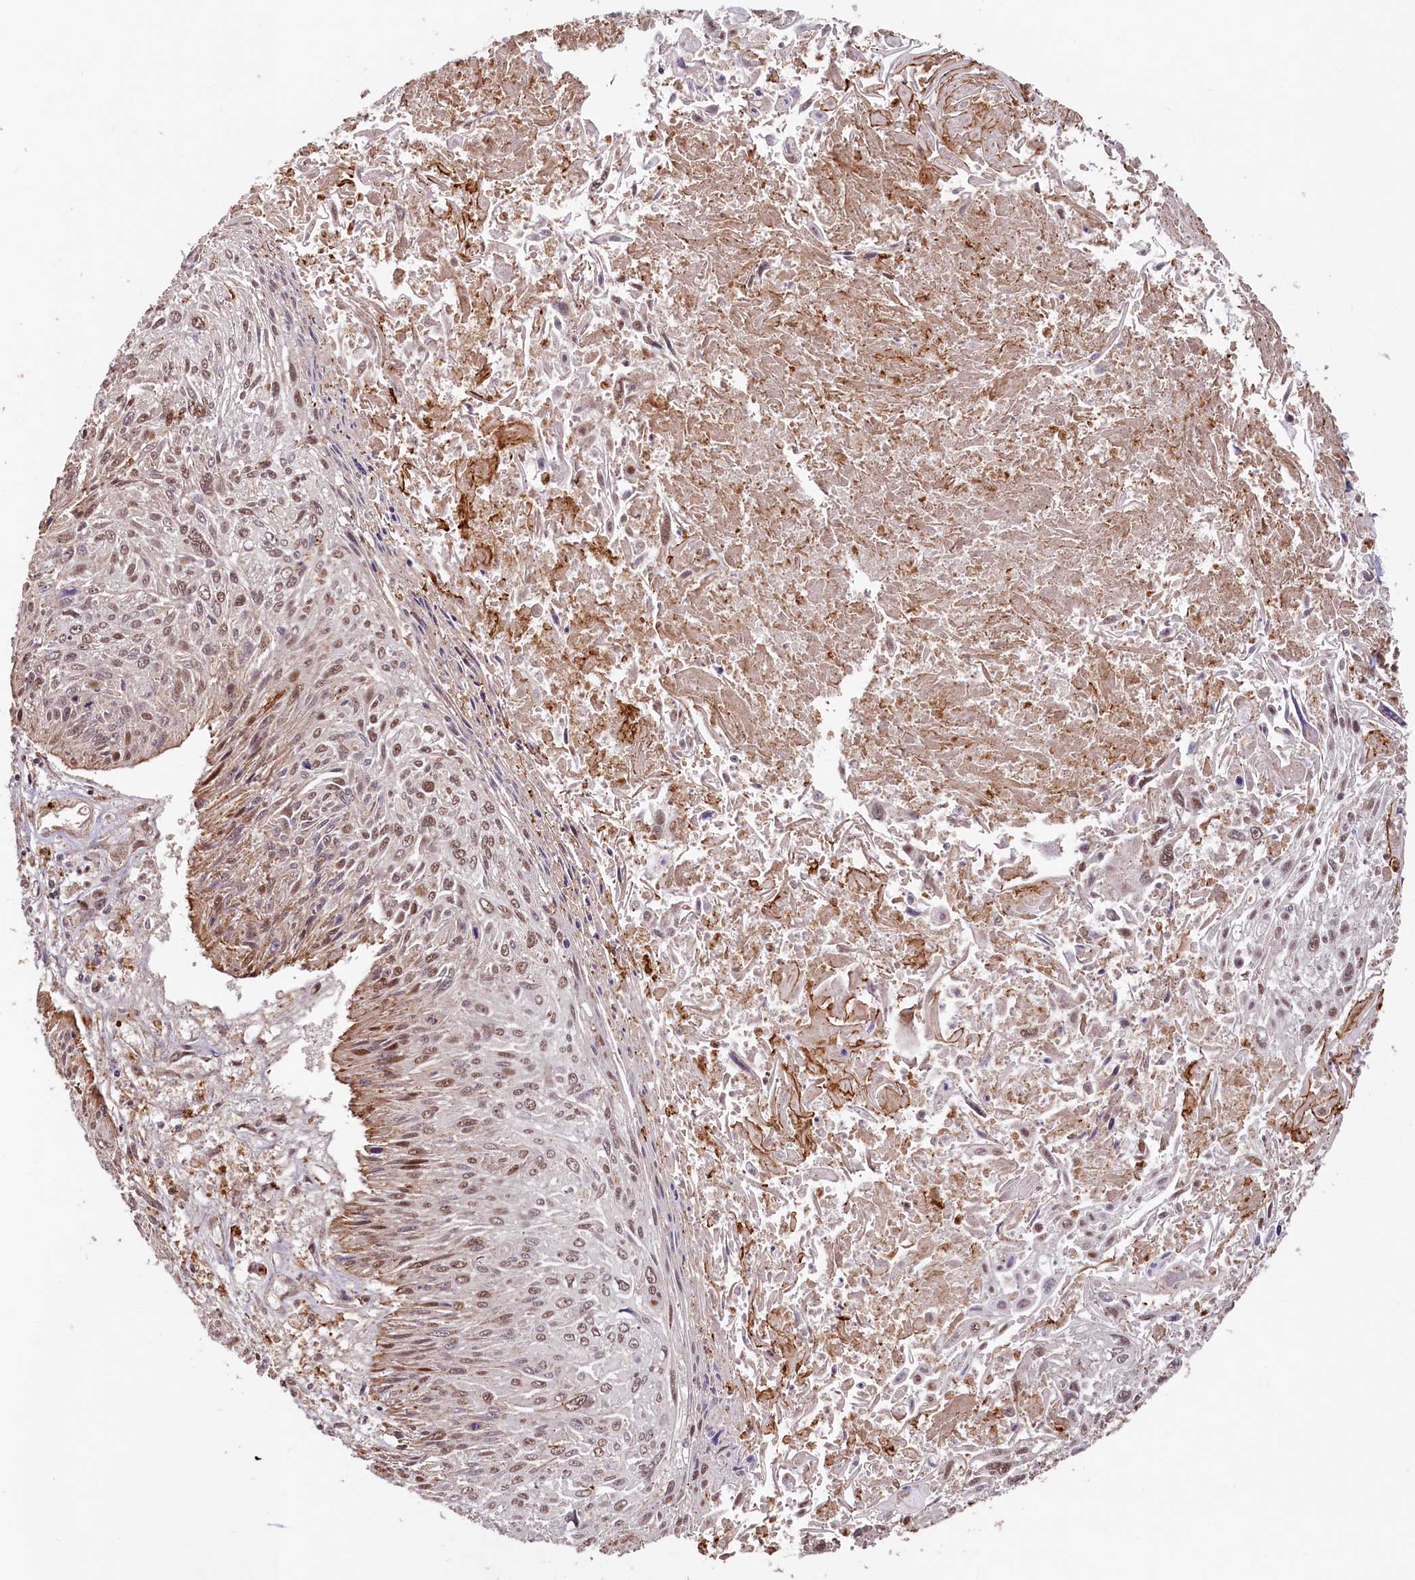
{"staining": {"intensity": "moderate", "quantity": ">75%", "location": "nuclear"}, "tissue": "cervical cancer", "cell_type": "Tumor cells", "image_type": "cancer", "snomed": [{"axis": "morphology", "description": "Squamous cell carcinoma, NOS"}, {"axis": "topography", "description": "Cervix"}], "caption": "An IHC histopathology image of neoplastic tissue is shown. Protein staining in brown labels moderate nuclear positivity in squamous cell carcinoma (cervical) within tumor cells.", "gene": "SHPRH", "patient": {"sex": "female", "age": 51}}